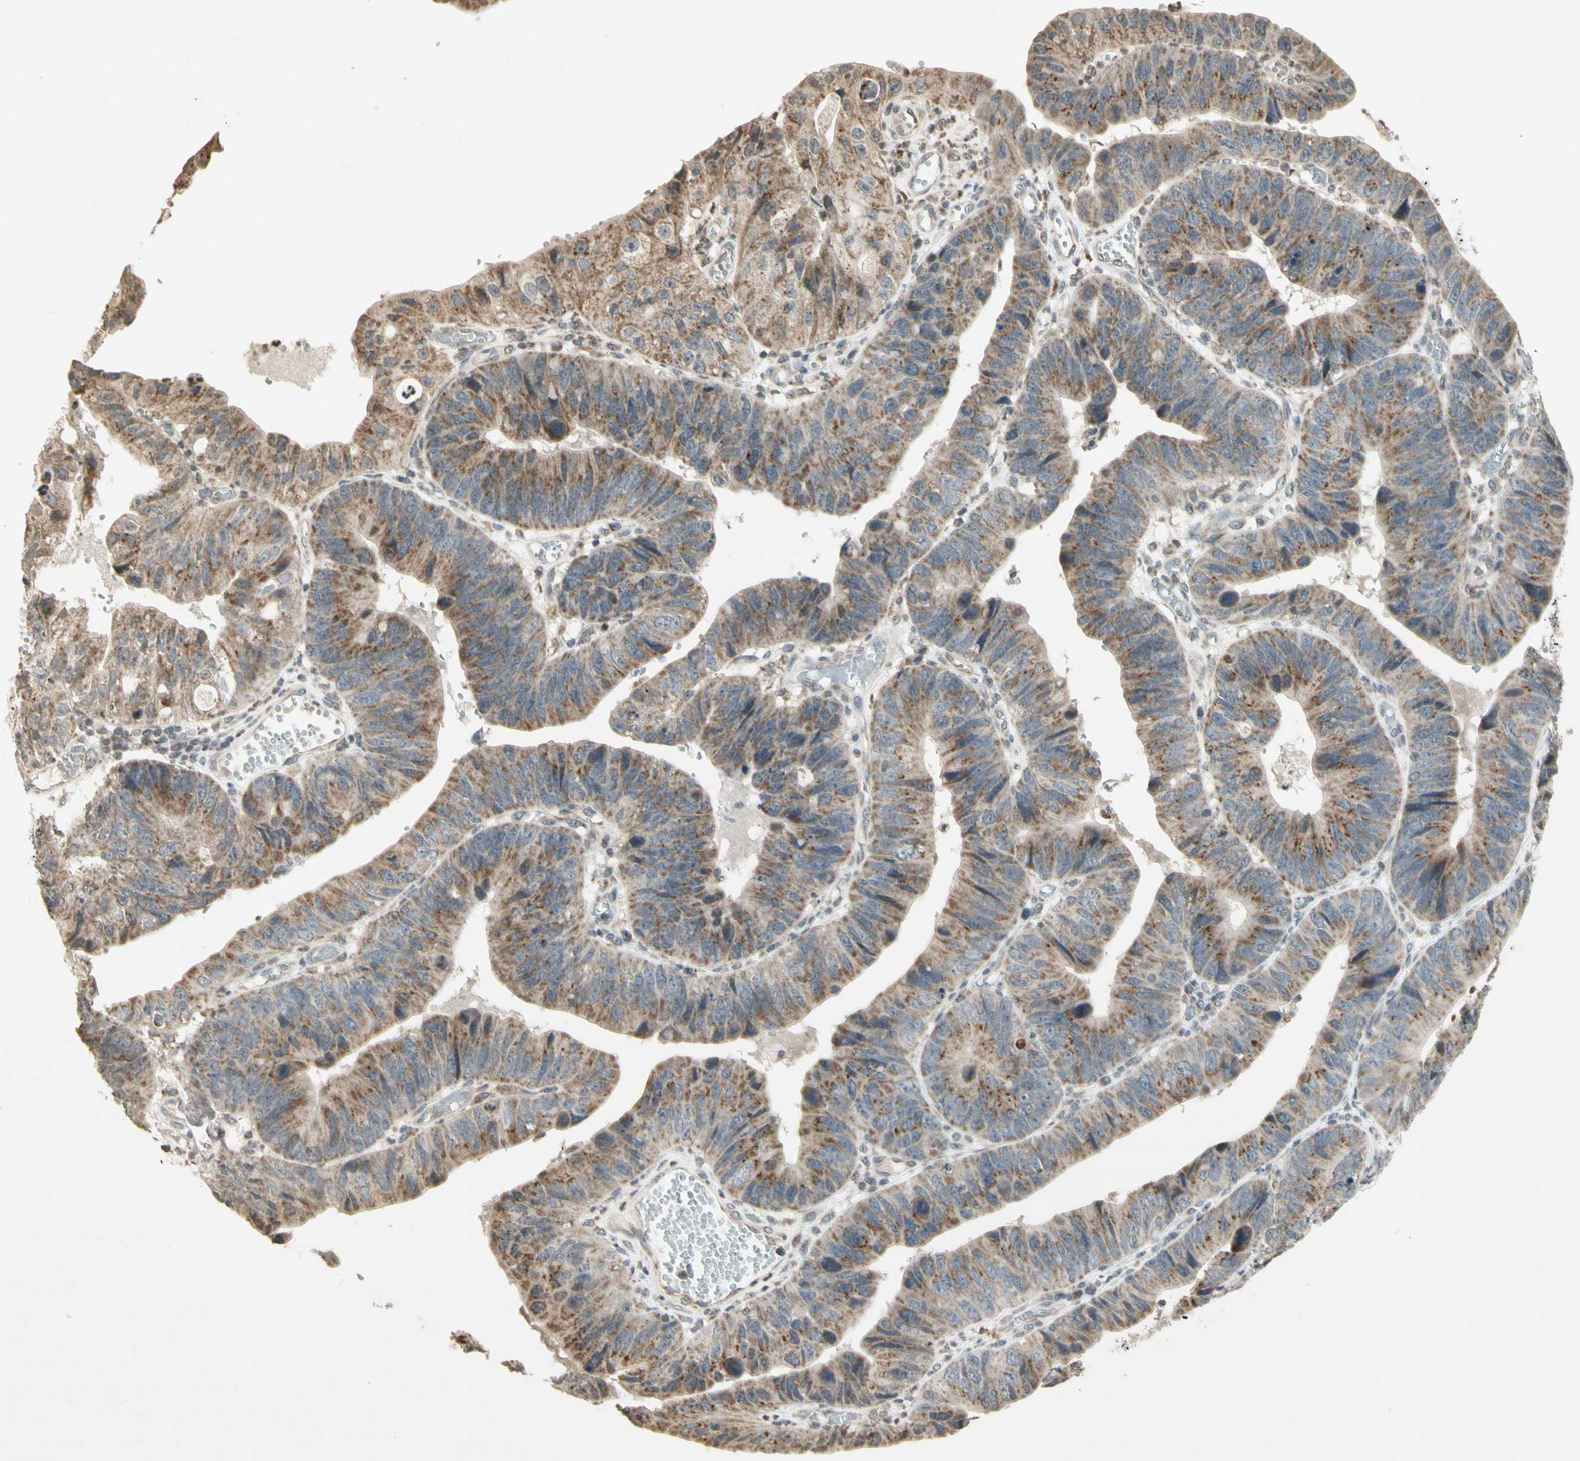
{"staining": {"intensity": "moderate", "quantity": ">75%", "location": "cytoplasmic/membranous"}, "tissue": "stomach cancer", "cell_type": "Tumor cells", "image_type": "cancer", "snomed": [{"axis": "morphology", "description": "Adenocarcinoma, NOS"}, {"axis": "topography", "description": "Stomach"}], "caption": "Approximately >75% of tumor cells in human stomach adenocarcinoma exhibit moderate cytoplasmic/membranous protein expression as visualized by brown immunohistochemical staining.", "gene": "CCNI", "patient": {"sex": "male", "age": 59}}